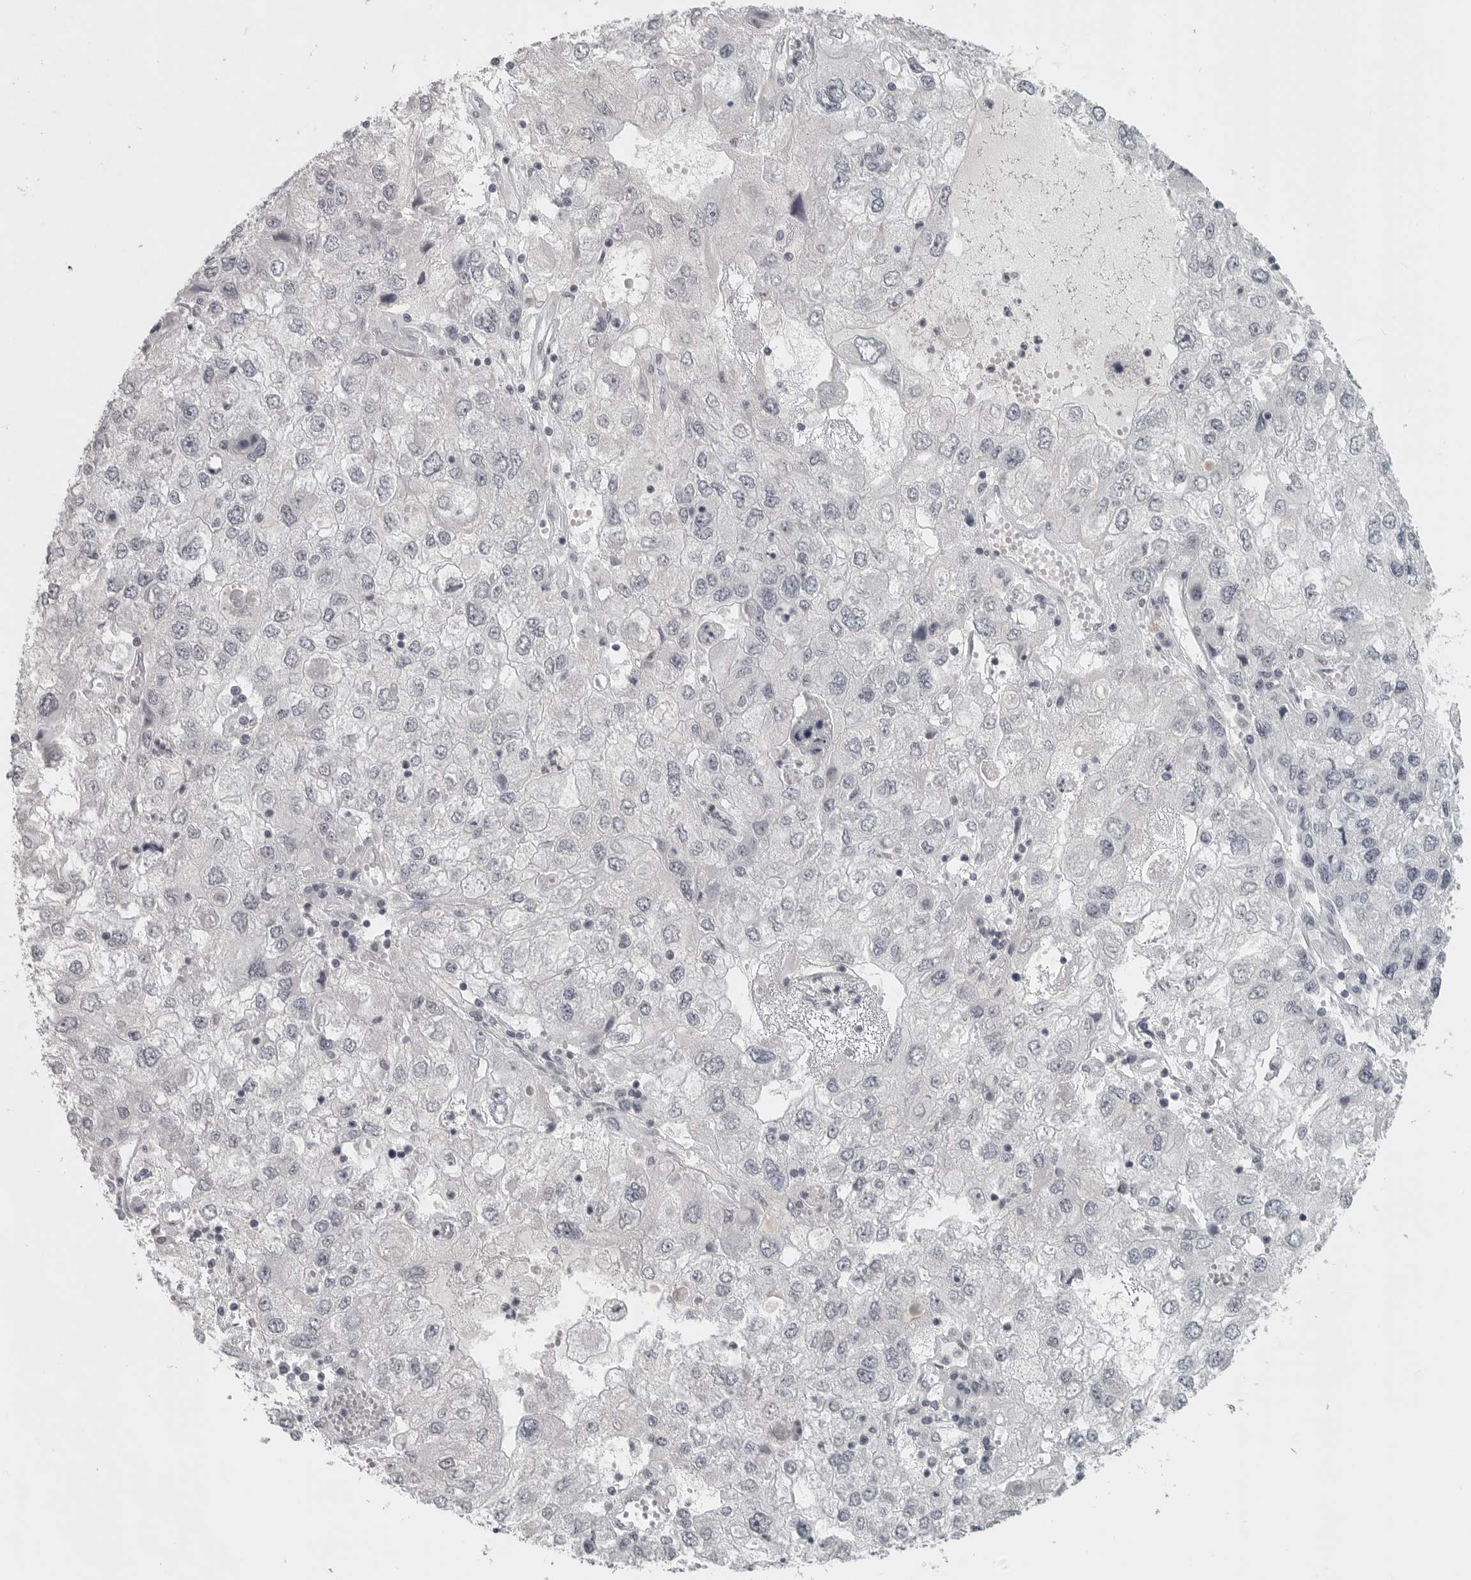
{"staining": {"intensity": "negative", "quantity": "none", "location": "none"}, "tissue": "endometrial cancer", "cell_type": "Tumor cells", "image_type": "cancer", "snomed": [{"axis": "morphology", "description": "Adenocarcinoma, NOS"}, {"axis": "topography", "description": "Endometrium"}], "caption": "IHC micrograph of human endometrial cancer stained for a protein (brown), which shows no positivity in tumor cells.", "gene": "BPIFA1", "patient": {"sex": "female", "age": 49}}